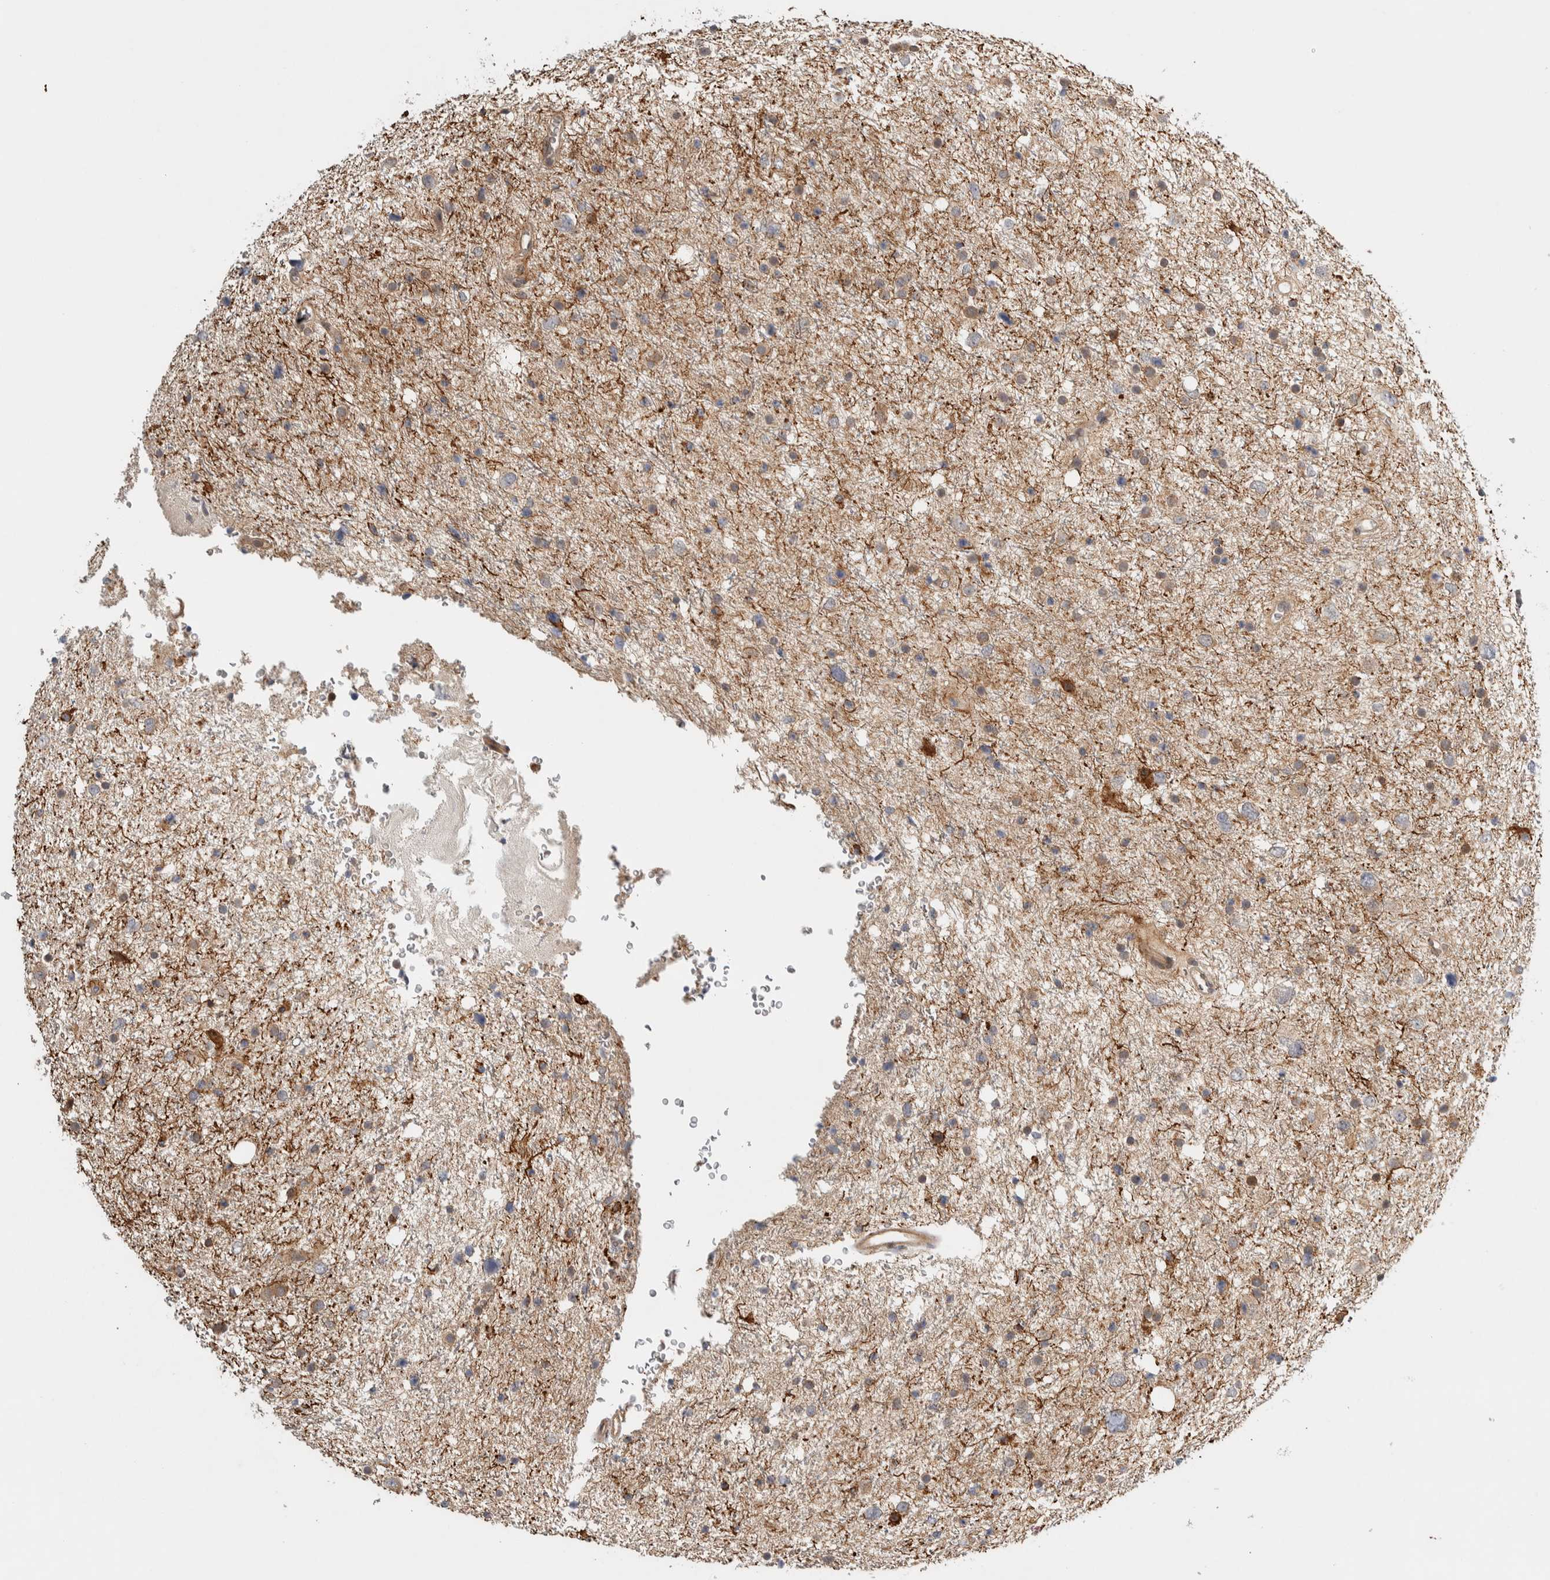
{"staining": {"intensity": "weak", "quantity": "25%-75%", "location": "cytoplasmic/membranous"}, "tissue": "glioma", "cell_type": "Tumor cells", "image_type": "cancer", "snomed": [{"axis": "morphology", "description": "Glioma, malignant, Low grade"}, {"axis": "topography", "description": "Brain"}], "caption": "The photomicrograph shows staining of malignant low-grade glioma, revealing weak cytoplasmic/membranous protein positivity (brown color) within tumor cells.", "gene": "TBC1D31", "patient": {"sex": "female", "age": 37}}